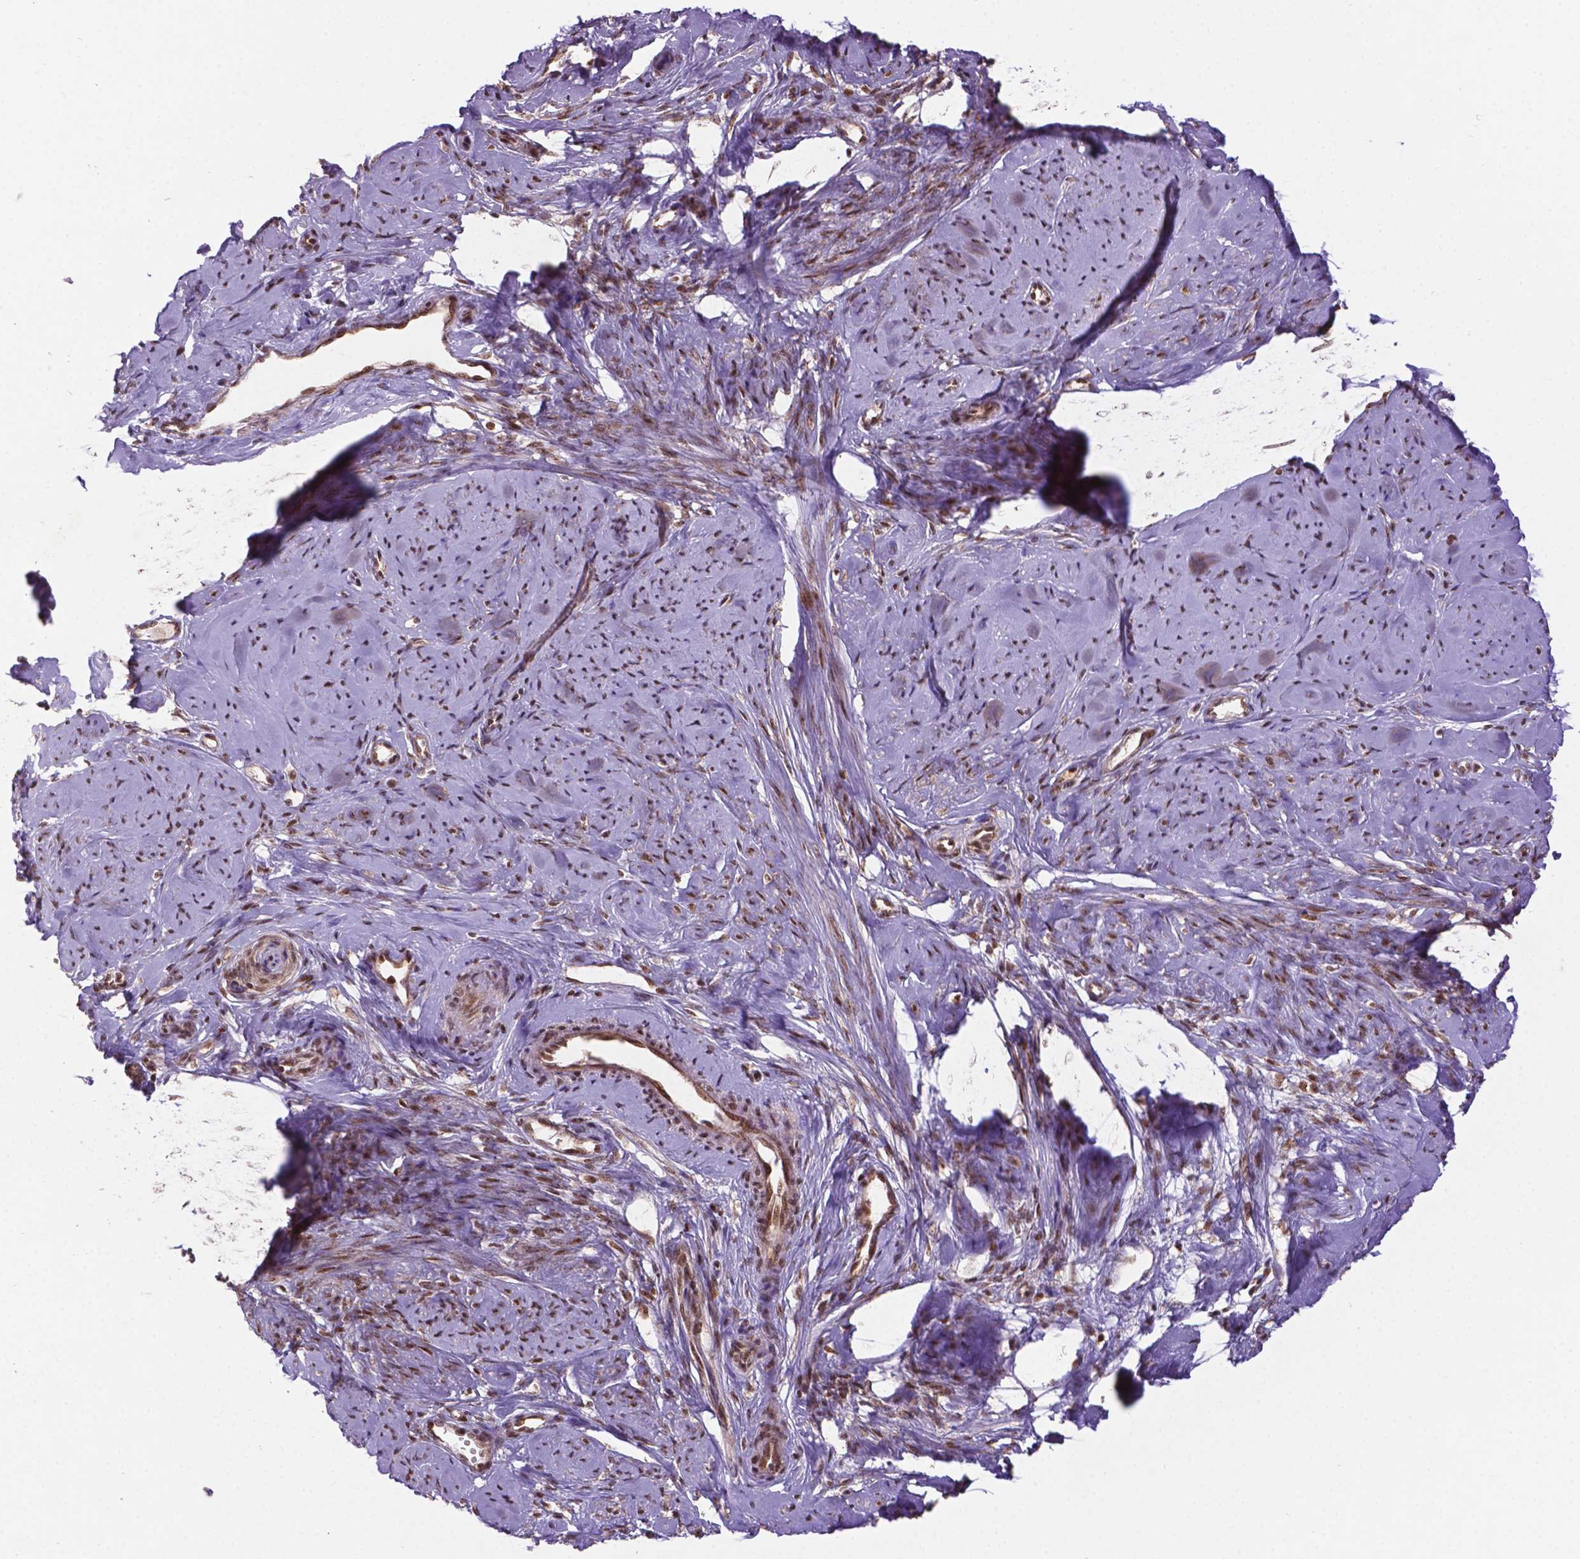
{"staining": {"intensity": "moderate", "quantity": ">75%", "location": "nuclear"}, "tissue": "smooth muscle", "cell_type": "Smooth muscle cells", "image_type": "normal", "snomed": [{"axis": "morphology", "description": "Normal tissue, NOS"}, {"axis": "topography", "description": "Smooth muscle"}], "caption": "A brown stain highlights moderate nuclear positivity of a protein in smooth muscle cells of unremarkable human smooth muscle. The protein is shown in brown color, while the nuclei are stained blue.", "gene": "CSNK2A1", "patient": {"sex": "female", "age": 48}}